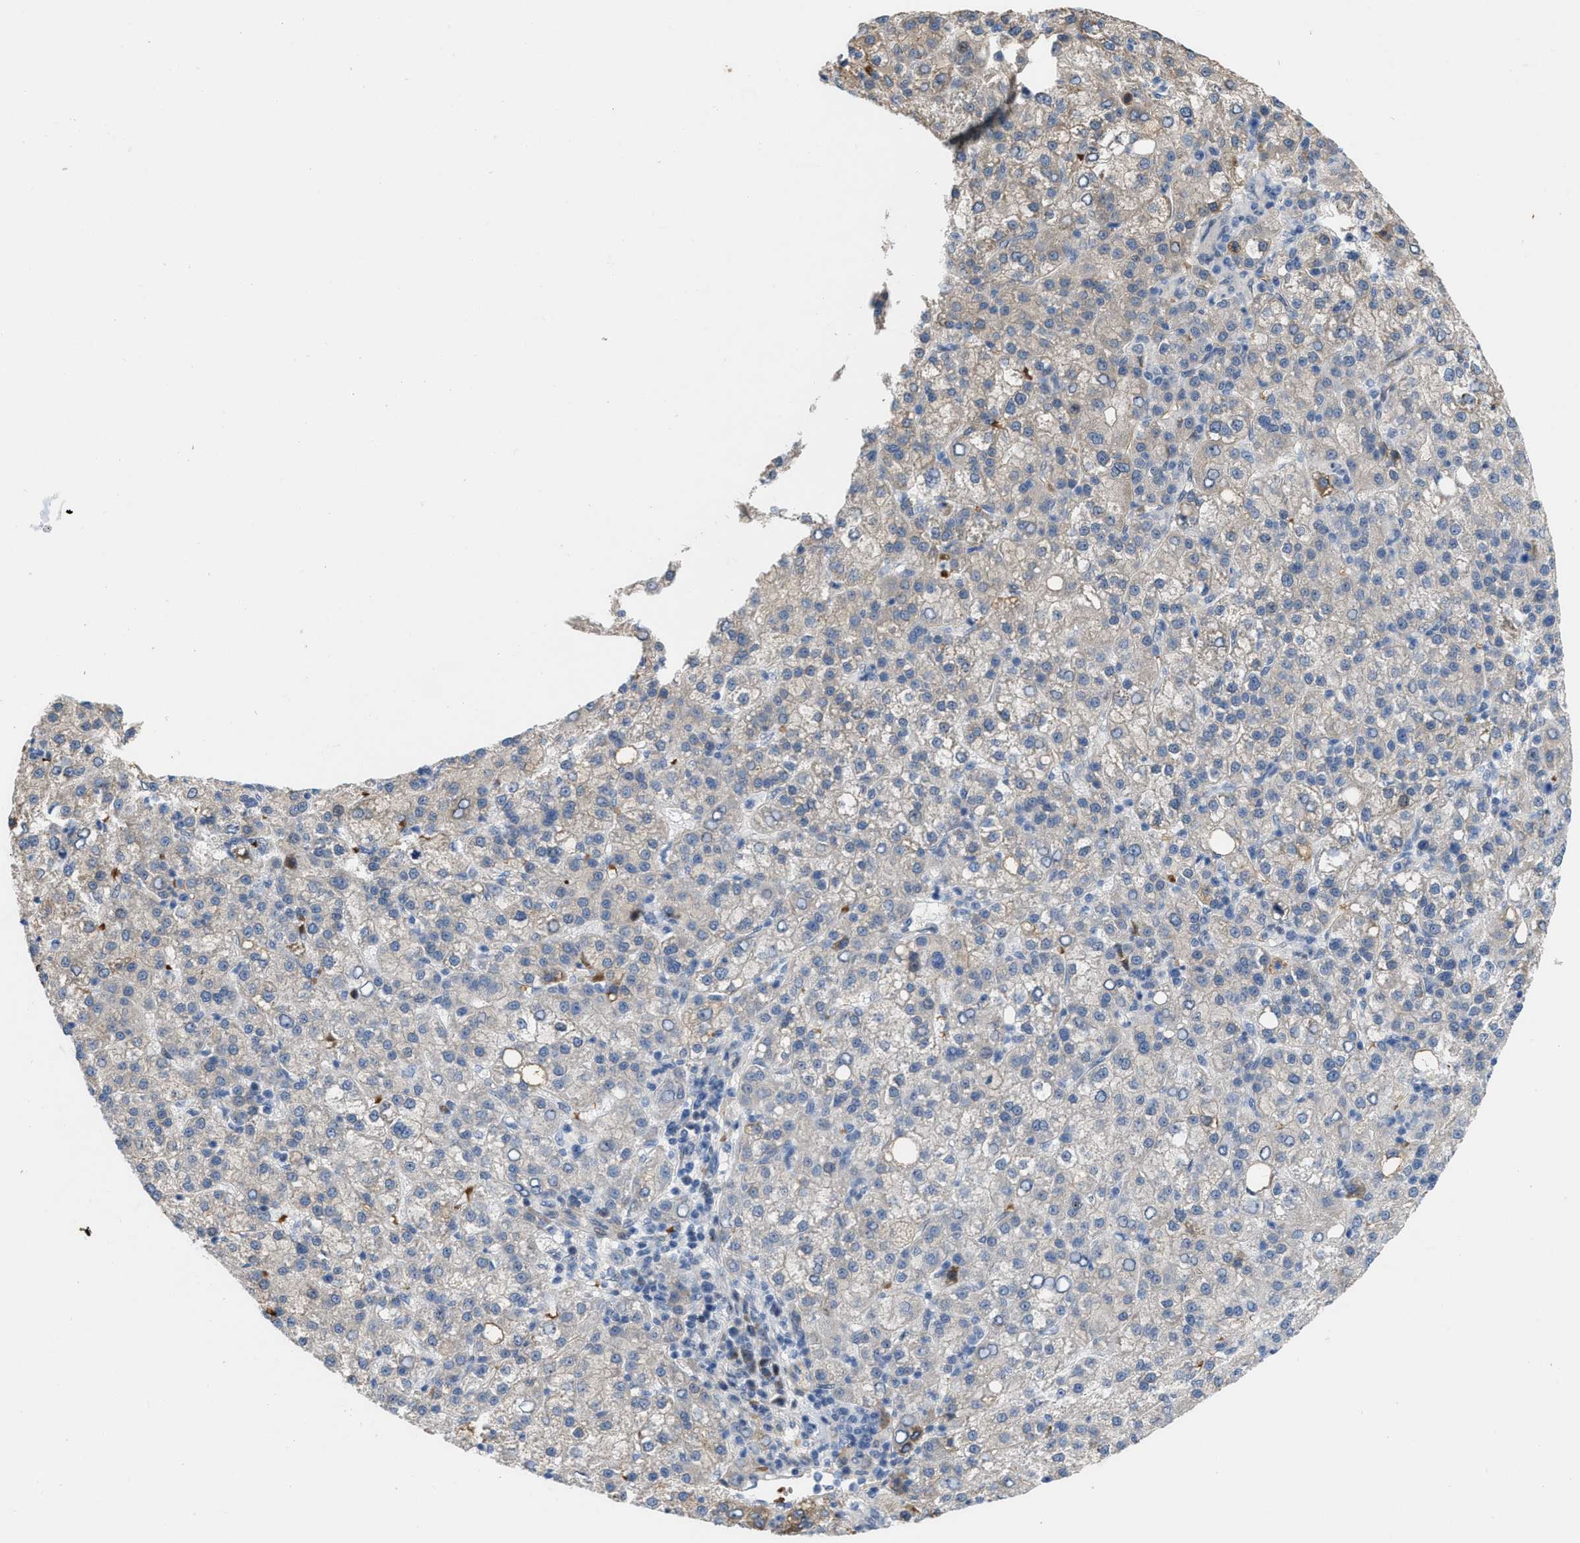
{"staining": {"intensity": "weak", "quantity": "<25%", "location": "cytoplasmic/membranous"}, "tissue": "liver cancer", "cell_type": "Tumor cells", "image_type": "cancer", "snomed": [{"axis": "morphology", "description": "Carcinoma, Hepatocellular, NOS"}, {"axis": "topography", "description": "Liver"}], "caption": "Tumor cells are negative for brown protein staining in liver hepatocellular carcinoma.", "gene": "POLR1F", "patient": {"sex": "female", "age": 58}}